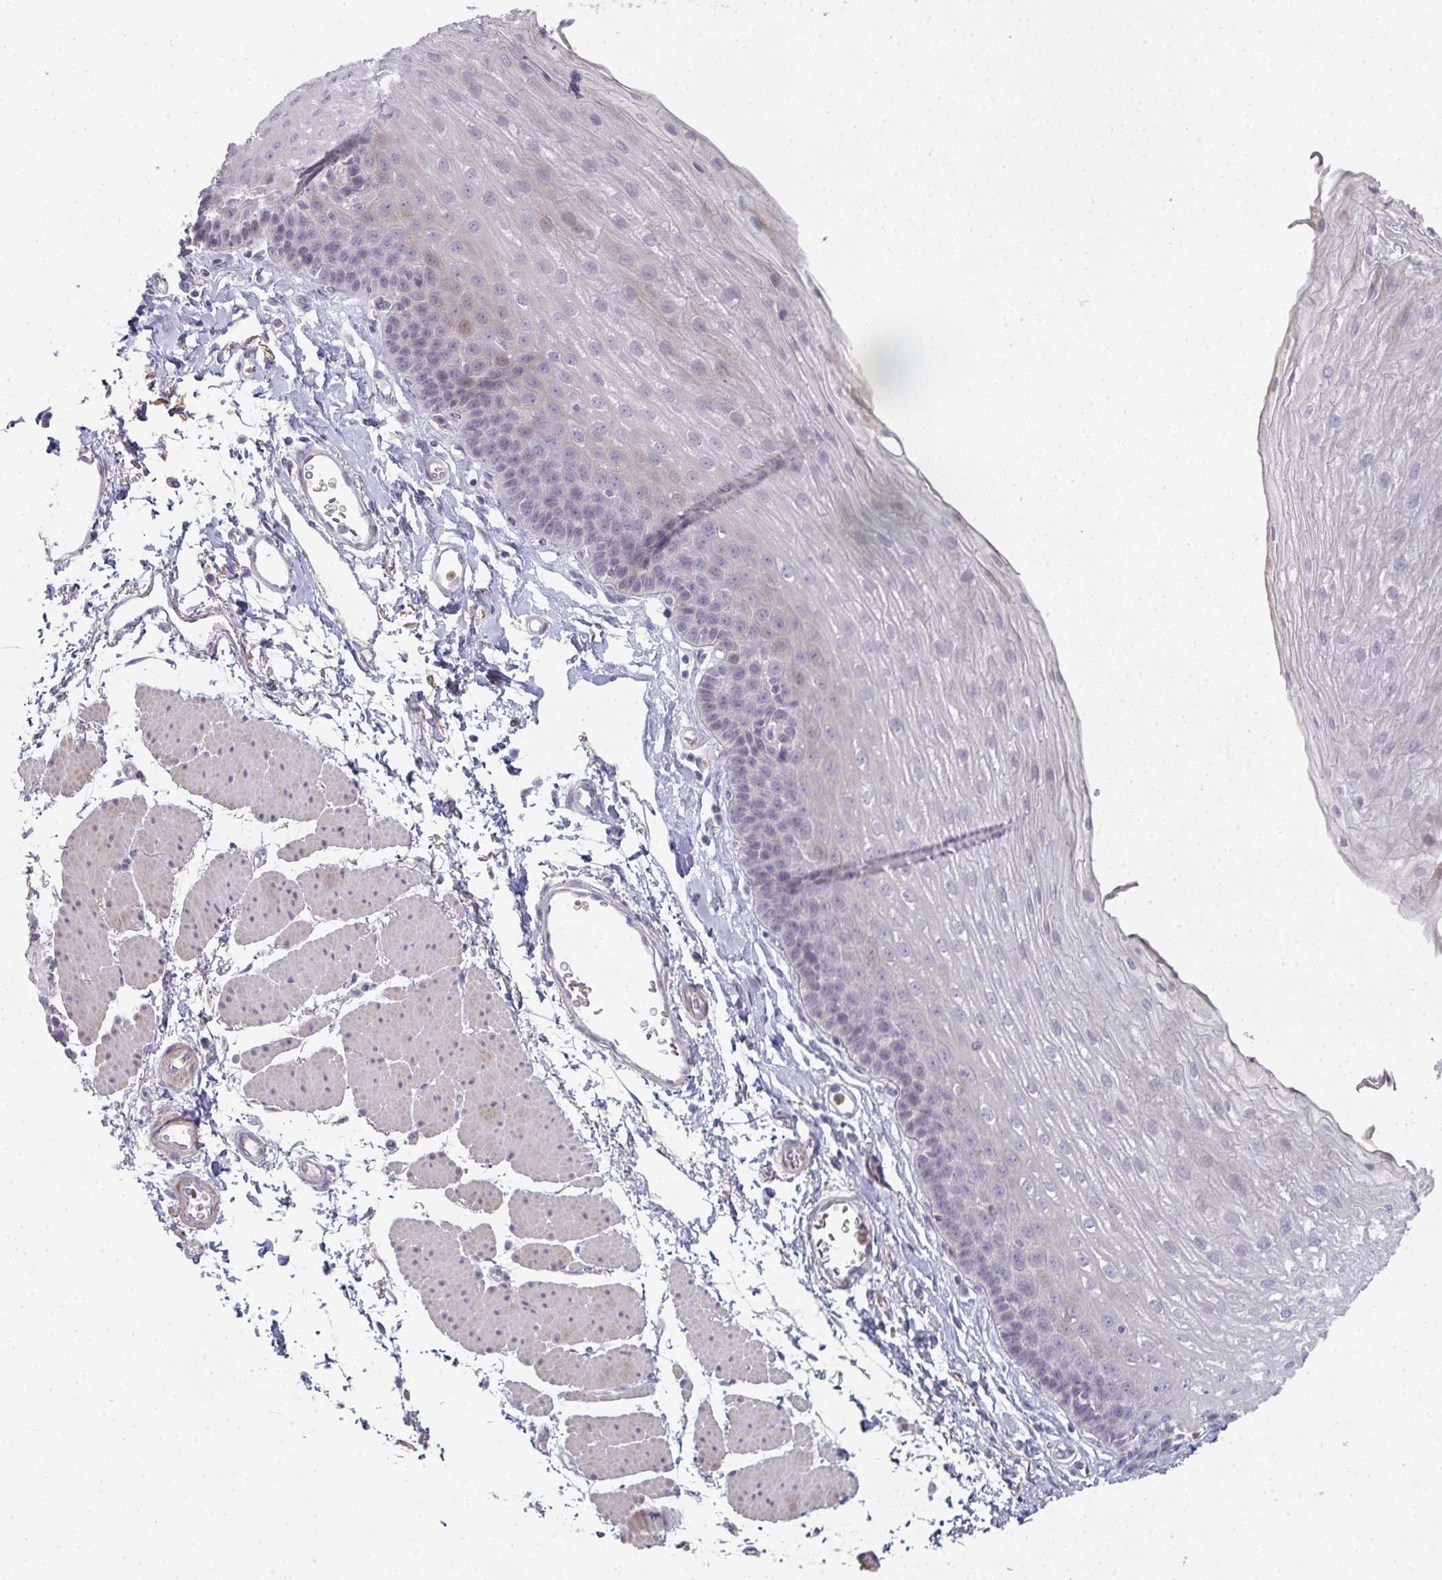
{"staining": {"intensity": "weak", "quantity": "<25%", "location": "nuclear"}, "tissue": "esophagus", "cell_type": "Squamous epithelial cells", "image_type": "normal", "snomed": [{"axis": "morphology", "description": "Normal tissue, NOS"}, {"axis": "topography", "description": "Esophagus"}], "caption": "The histopathology image displays no significant staining in squamous epithelial cells of esophagus.", "gene": "A1CF", "patient": {"sex": "female", "age": 81}}